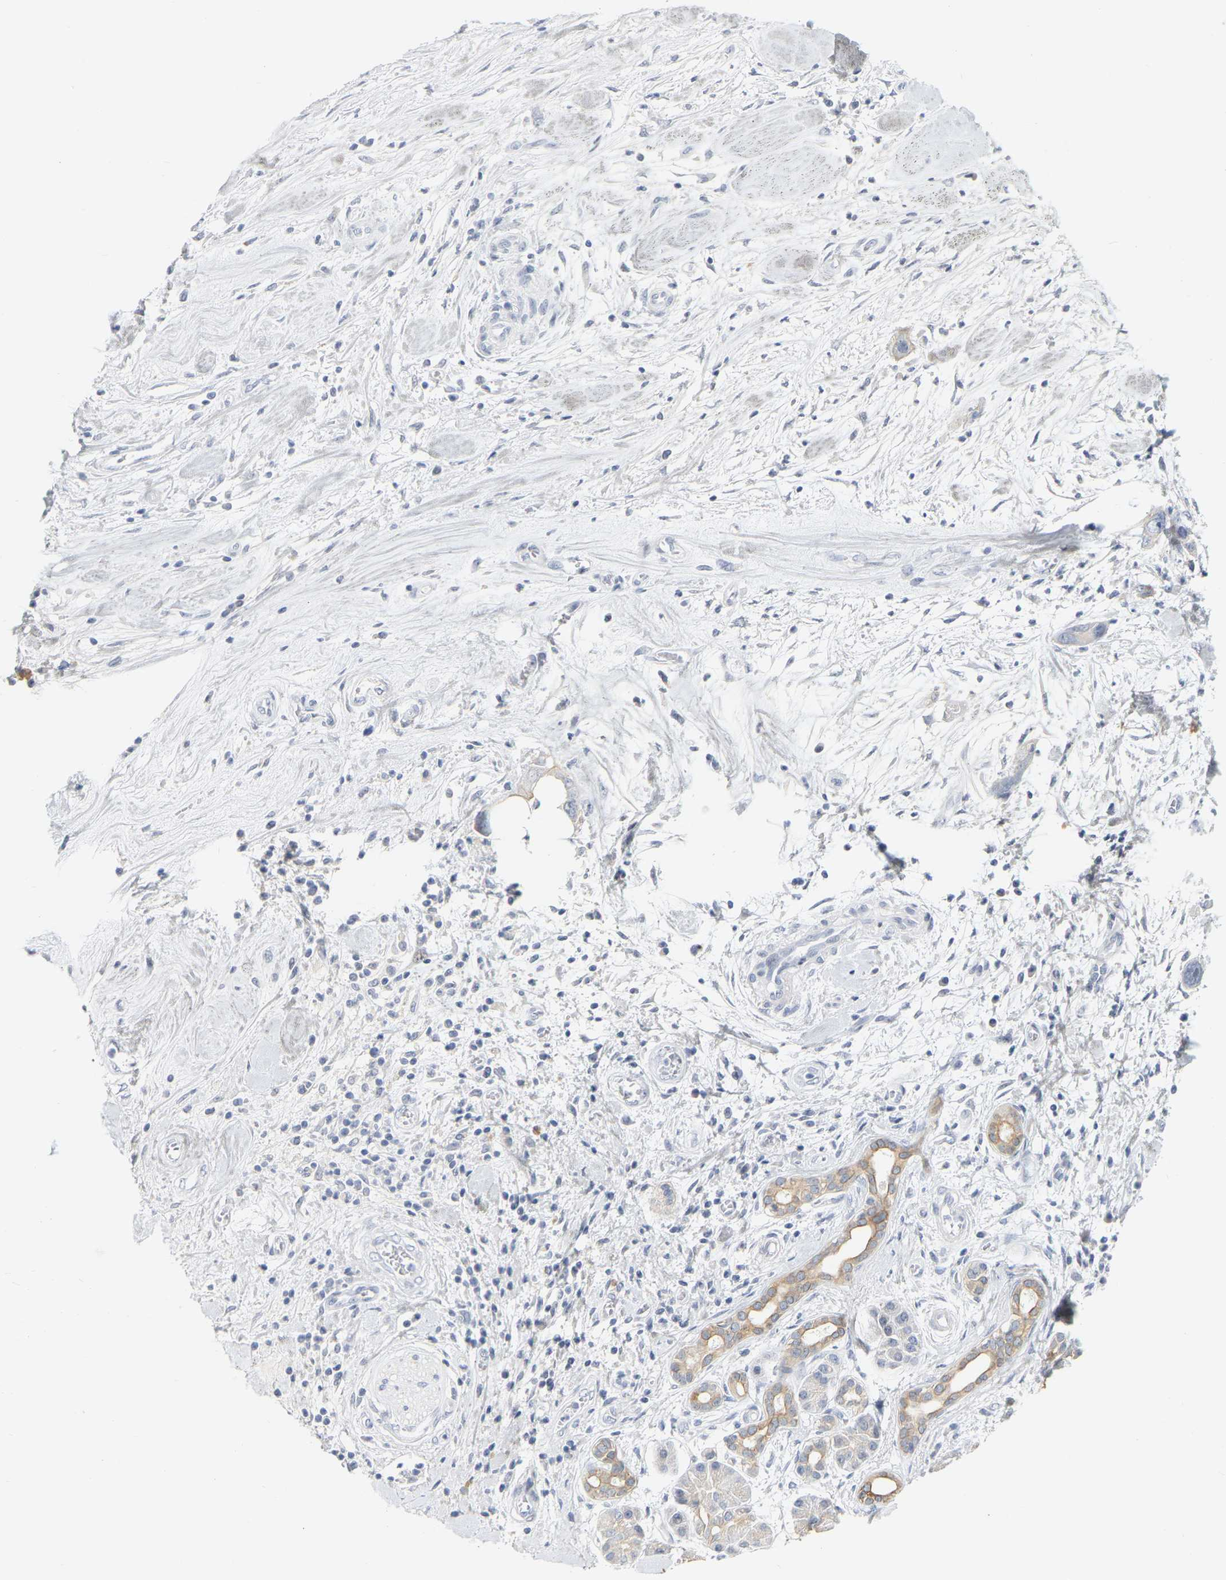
{"staining": {"intensity": "moderate", "quantity": "25%-75%", "location": "cytoplasmic/membranous"}, "tissue": "pancreatic cancer", "cell_type": "Tumor cells", "image_type": "cancer", "snomed": [{"axis": "morphology", "description": "Adenocarcinoma, NOS"}, {"axis": "topography", "description": "Pancreas"}], "caption": "Immunohistochemical staining of human pancreatic adenocarcinoma shows medium levels of moderate cytoplasmic/membranous staining in about 25%-75% of tumor cells.", "gene": "KRT76", "patient": {"sex": "female", "age": 70}}